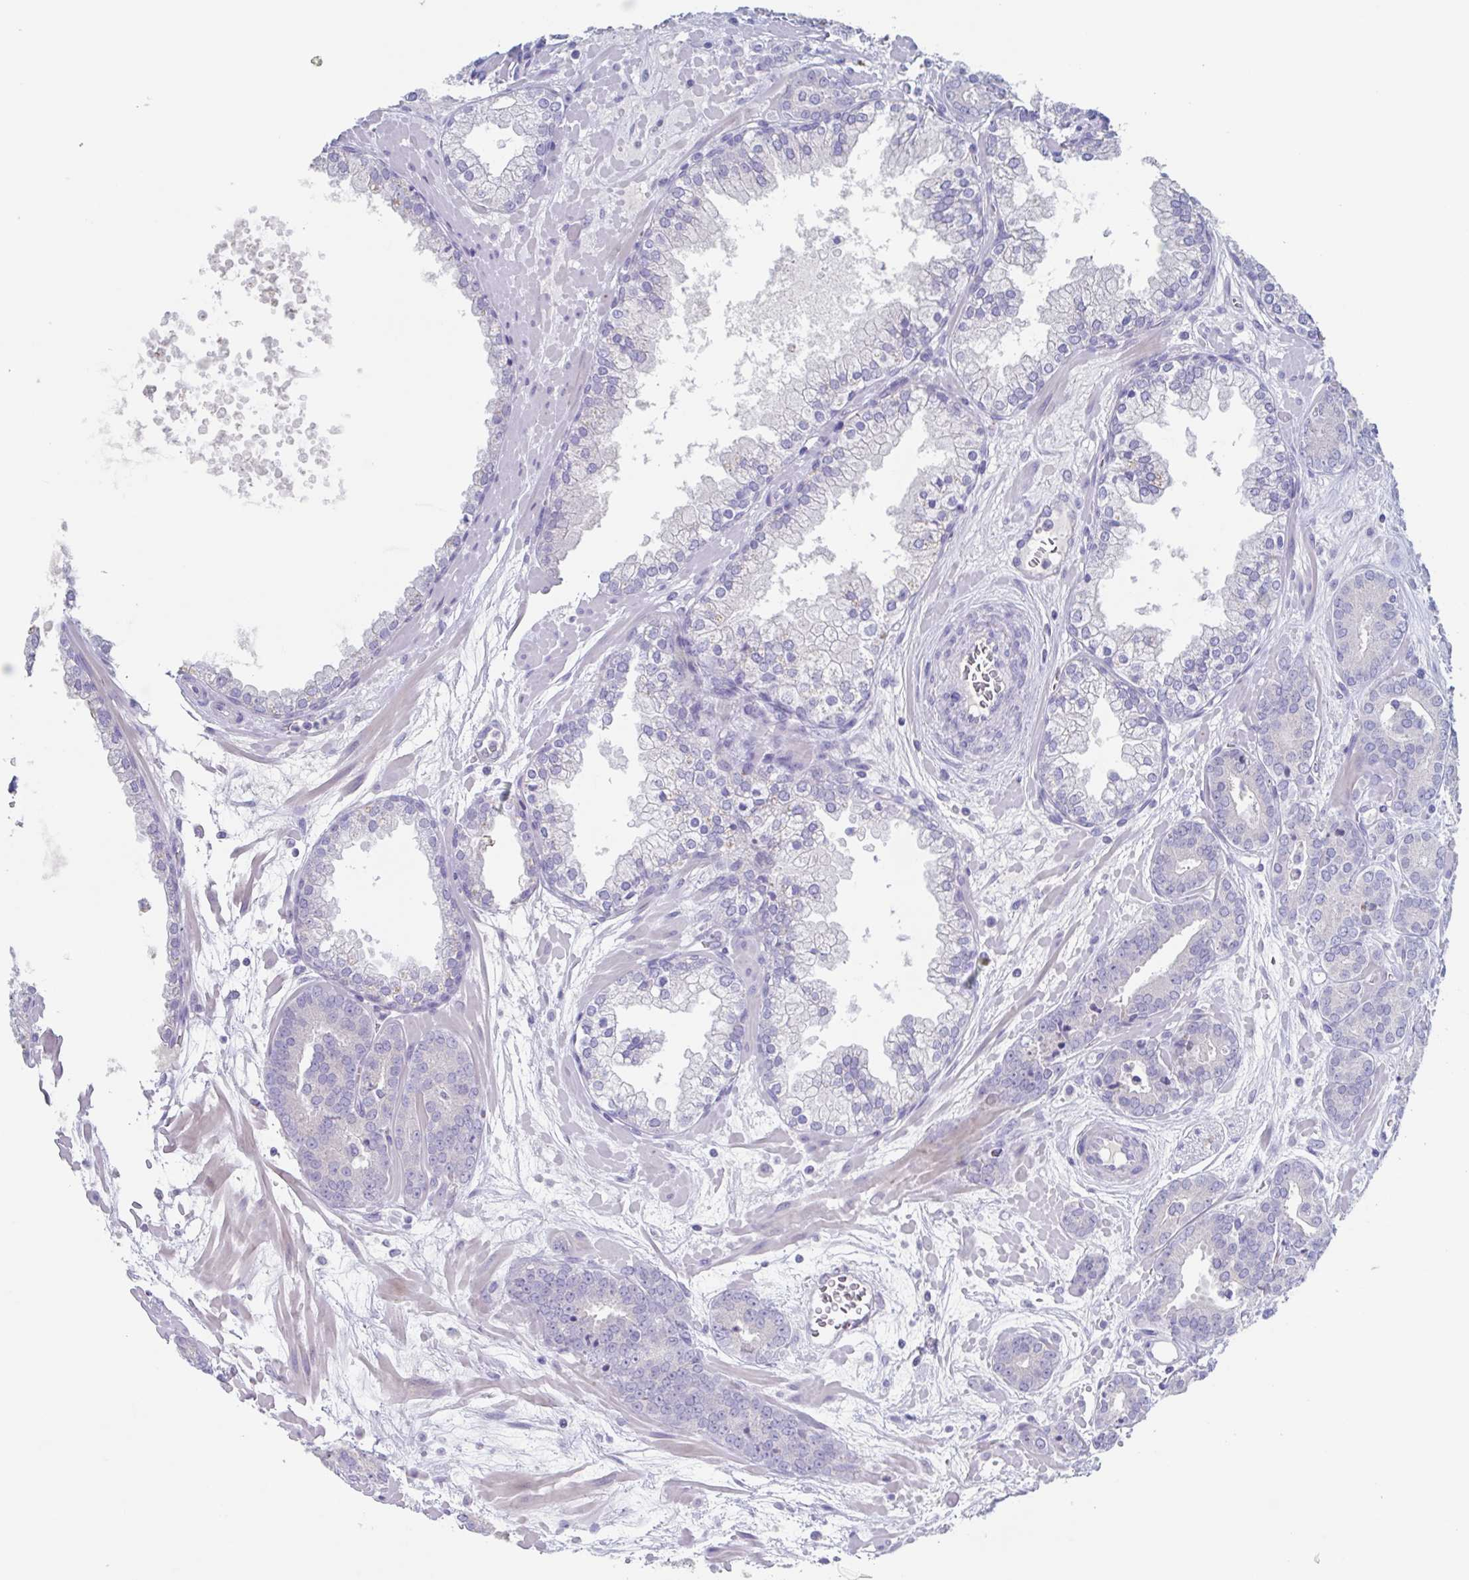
{"staining": {"intensity": "negative", "quantity": "none", "location": "none"}, "tissue": "prostate cancer", "cell_type": "Tumor cells", "image_type": "cancer", "snomed": [{"axis": "morphology", "description": "Adenocarcinoma, High grade"}, {"axis": "topography", "description": "Prostate"}], "caption": "Tumor cells are negative for brown protein staining in prostate cancer (high-grade adenocarcinoma). Brightfield microscopy of immunohistochemistry (IHC) stained with DAB (brown) and hematoxylin (blue), captured at high magnification.", "gene": "NOXRED1", "patient": {"sex": "male", "age": 66}}